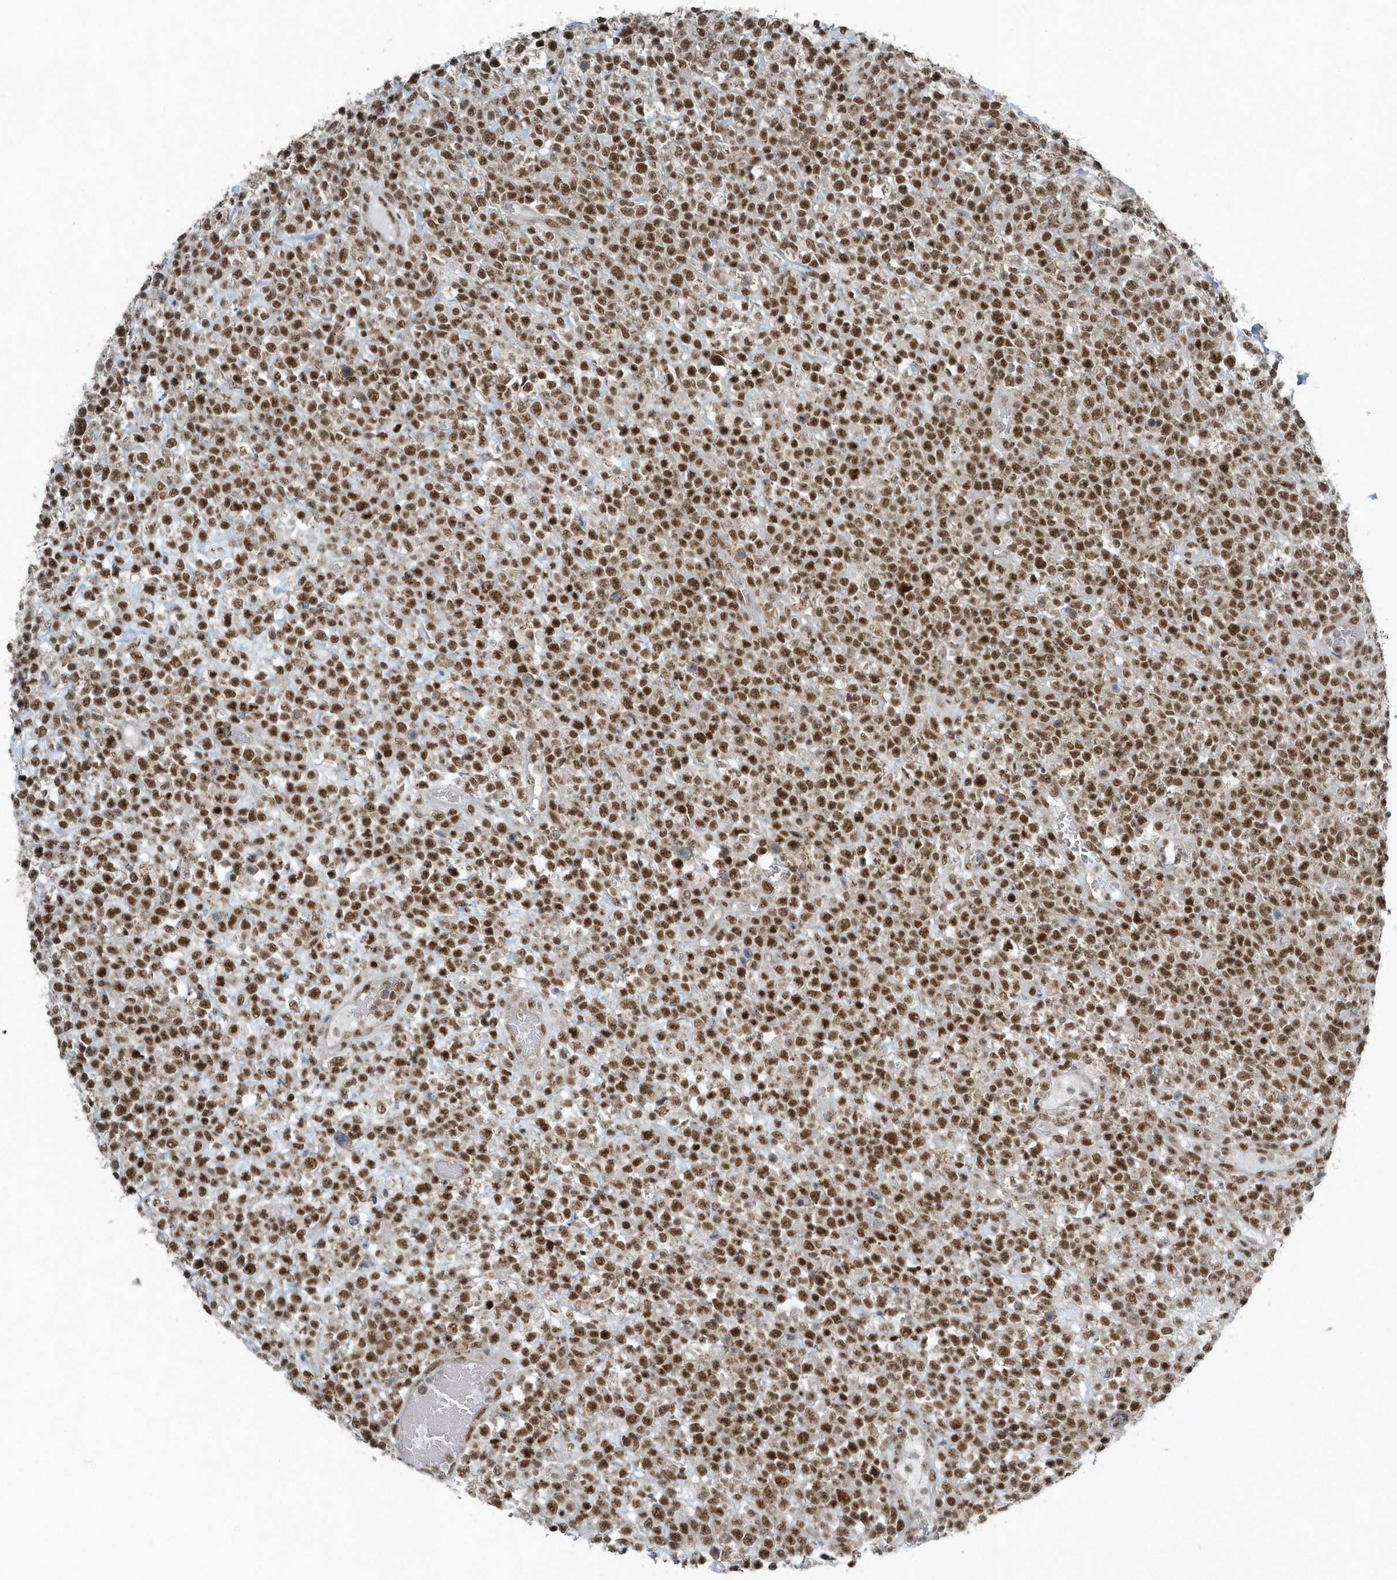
{"staining": {"intensity": "moderate", "quantity": ">75%", "location": "nuclear"}, "tissue": "lymphoma", "cell_type": "Tumor cells", "image_type": "cancer", "snomed": [{"axis": "morphology", "description": "Malignant lymphoma, non-Hodgkin's type, High grade"}, {"axis": "topography", "description": "Colon"}], "caption": "Lymphoma stained for a protein reveals moderate nuclear positivity in tumor cells. (Stains: DAB (3,3'-diaminobenzidine) in brown, nuclei in blue, Microscopy: brightfield microscopy at high magnification).", "gene": "YTHDC1", "patient": {"sex": "female", "age": 53}}